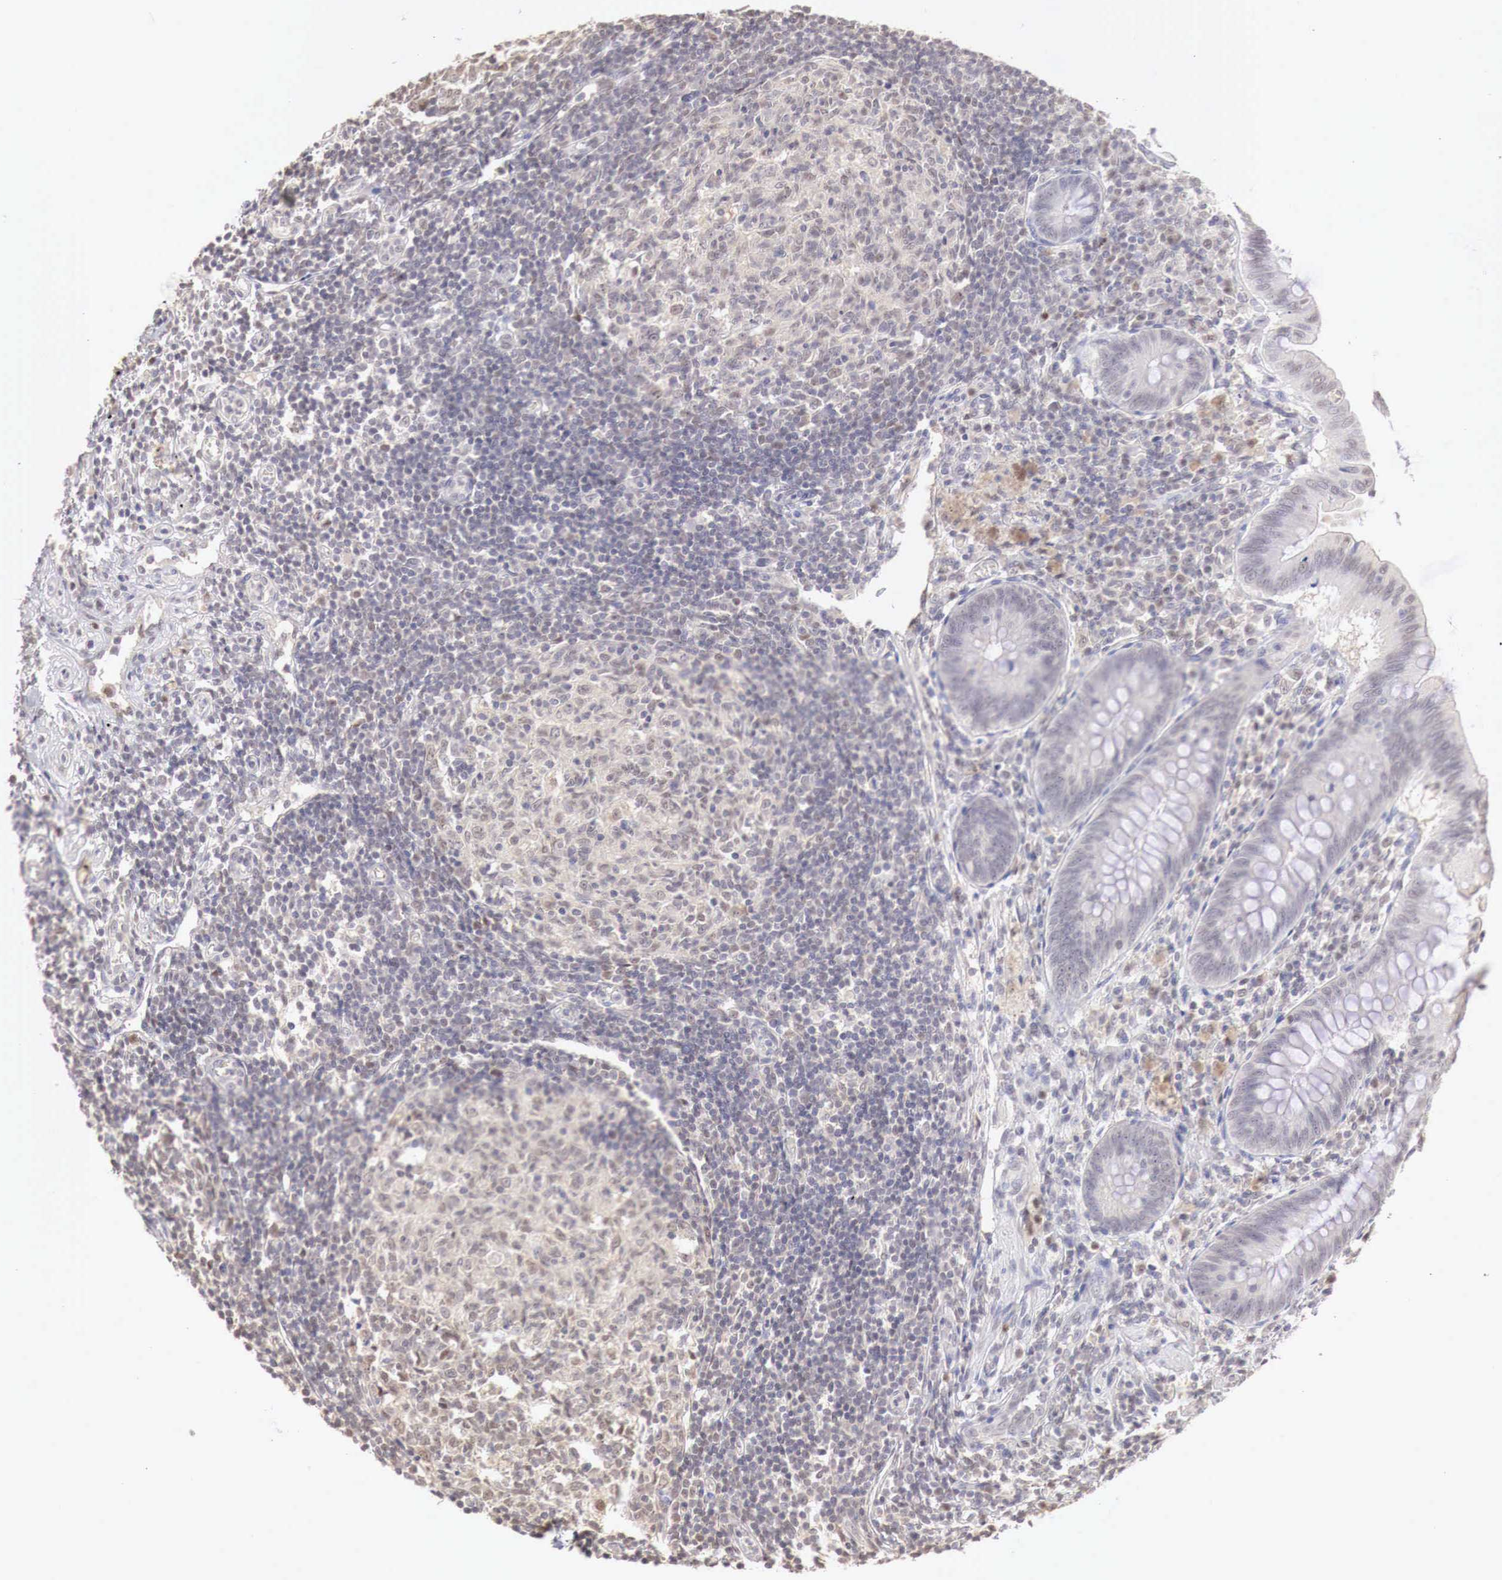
{"staining": {"intensity": "negative", "quantity": "none", "location": "none"}, "tissue": "appendix", "cell_type": "Glandular cells", "image_type": "normal", "snomed": [{"axis": "morphology", "description": "Normal tissue, NOS"}, {"axis": "topography", "description": "Appendix"}], "caption": "This is a histopathology image of IHC staining of normal appendix, which shows no expression in glandular cells.", "gene": "UBA1", "patient": {"sex": "female", "age": 34}}